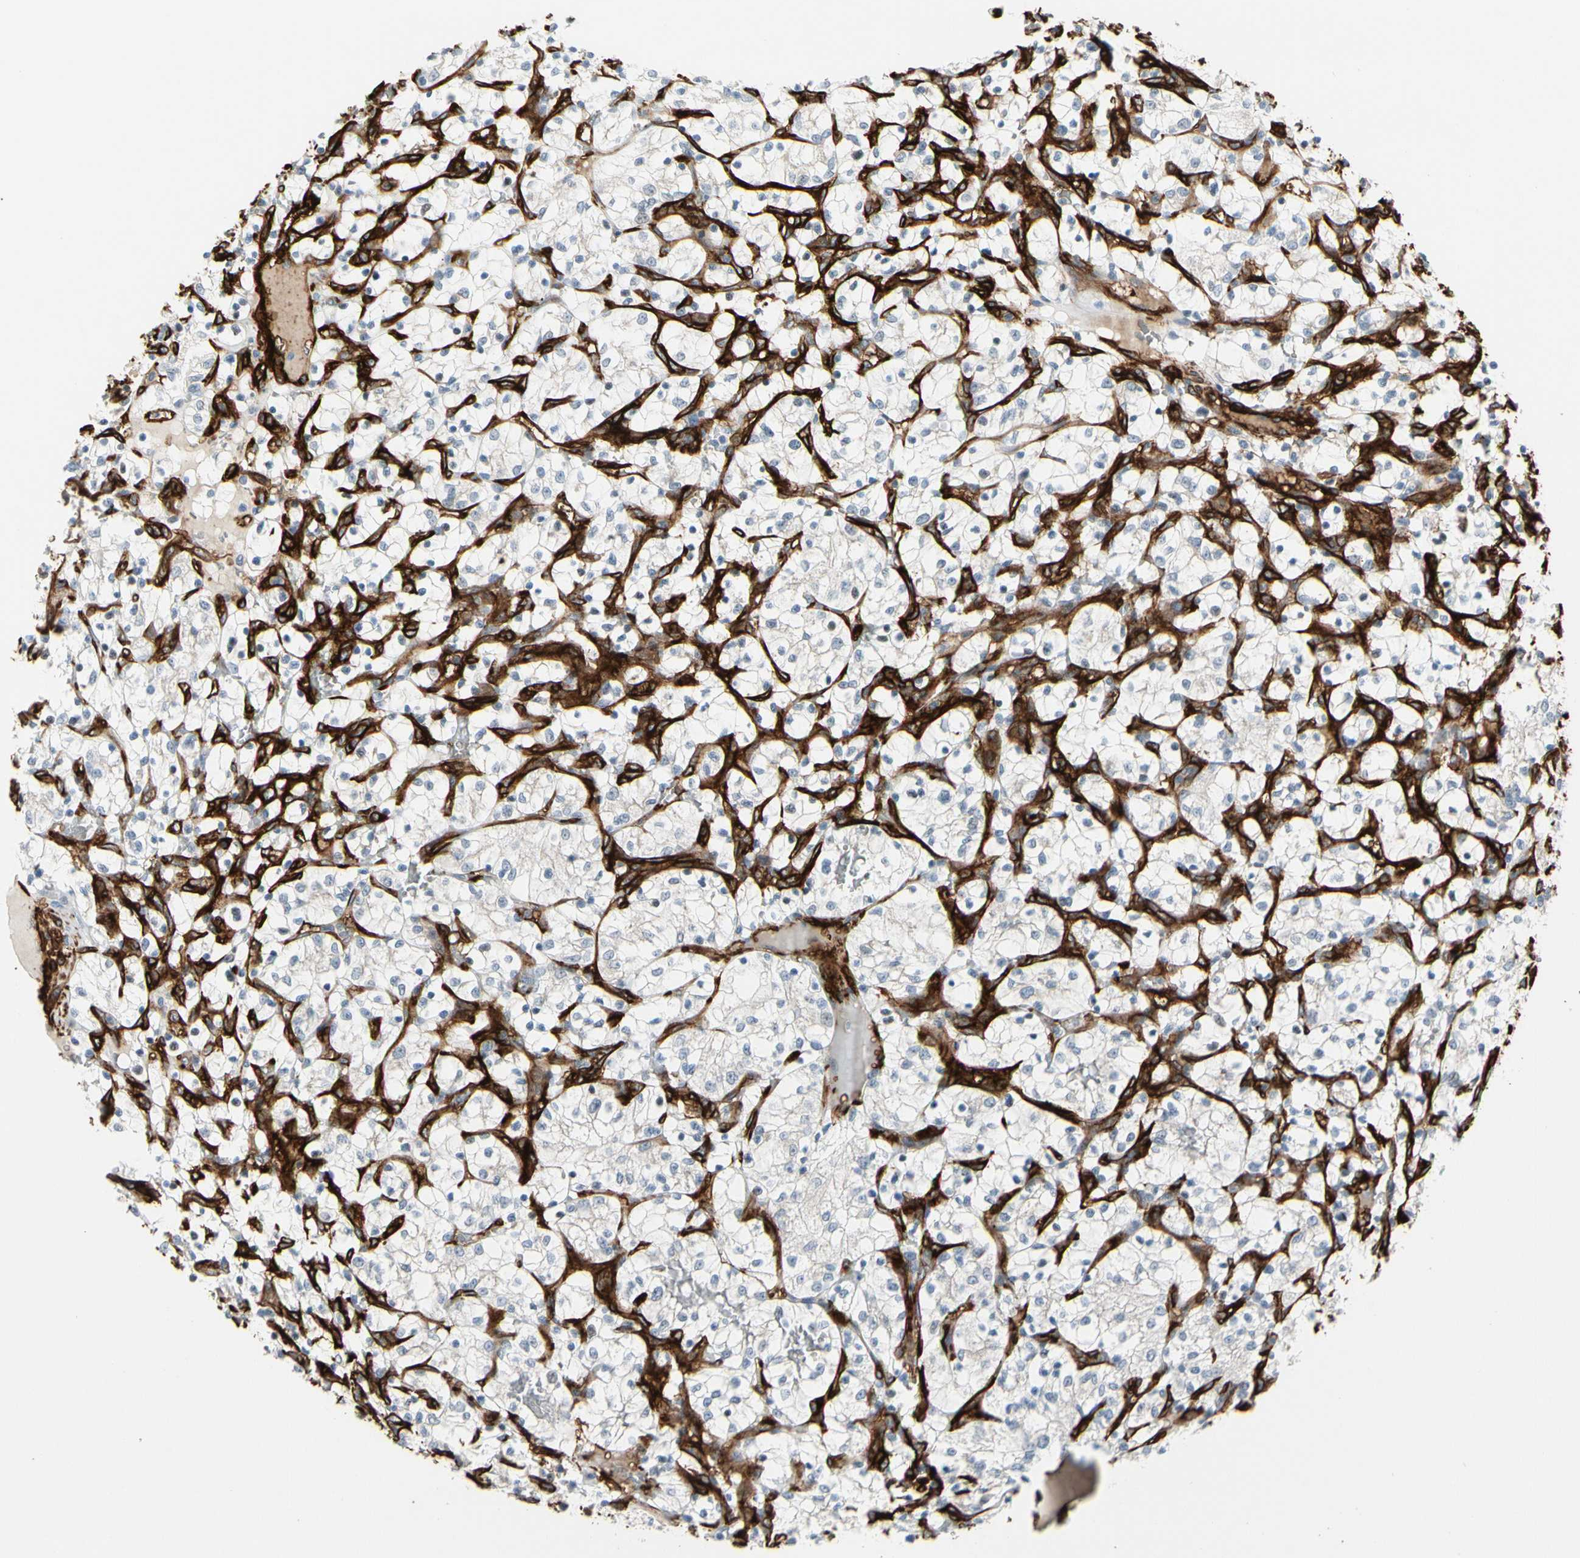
{"staining": {"intensity": "negative", "quantity": "none", "location": "none"}, "tissue": "renal cancer", "cell_type": "Tumor cells", "image_type": "cancer", "snomed": [{"axis": "morphology", "description": "Adenocarcinoma, NOS"}, {"axis": "topography", "description": "Kidney"}], "caption": "Tumor cells show no significant protein positivity in renal cancer.", "gene": "MCAM", "patient": {"sex": "female", "age": 69}}